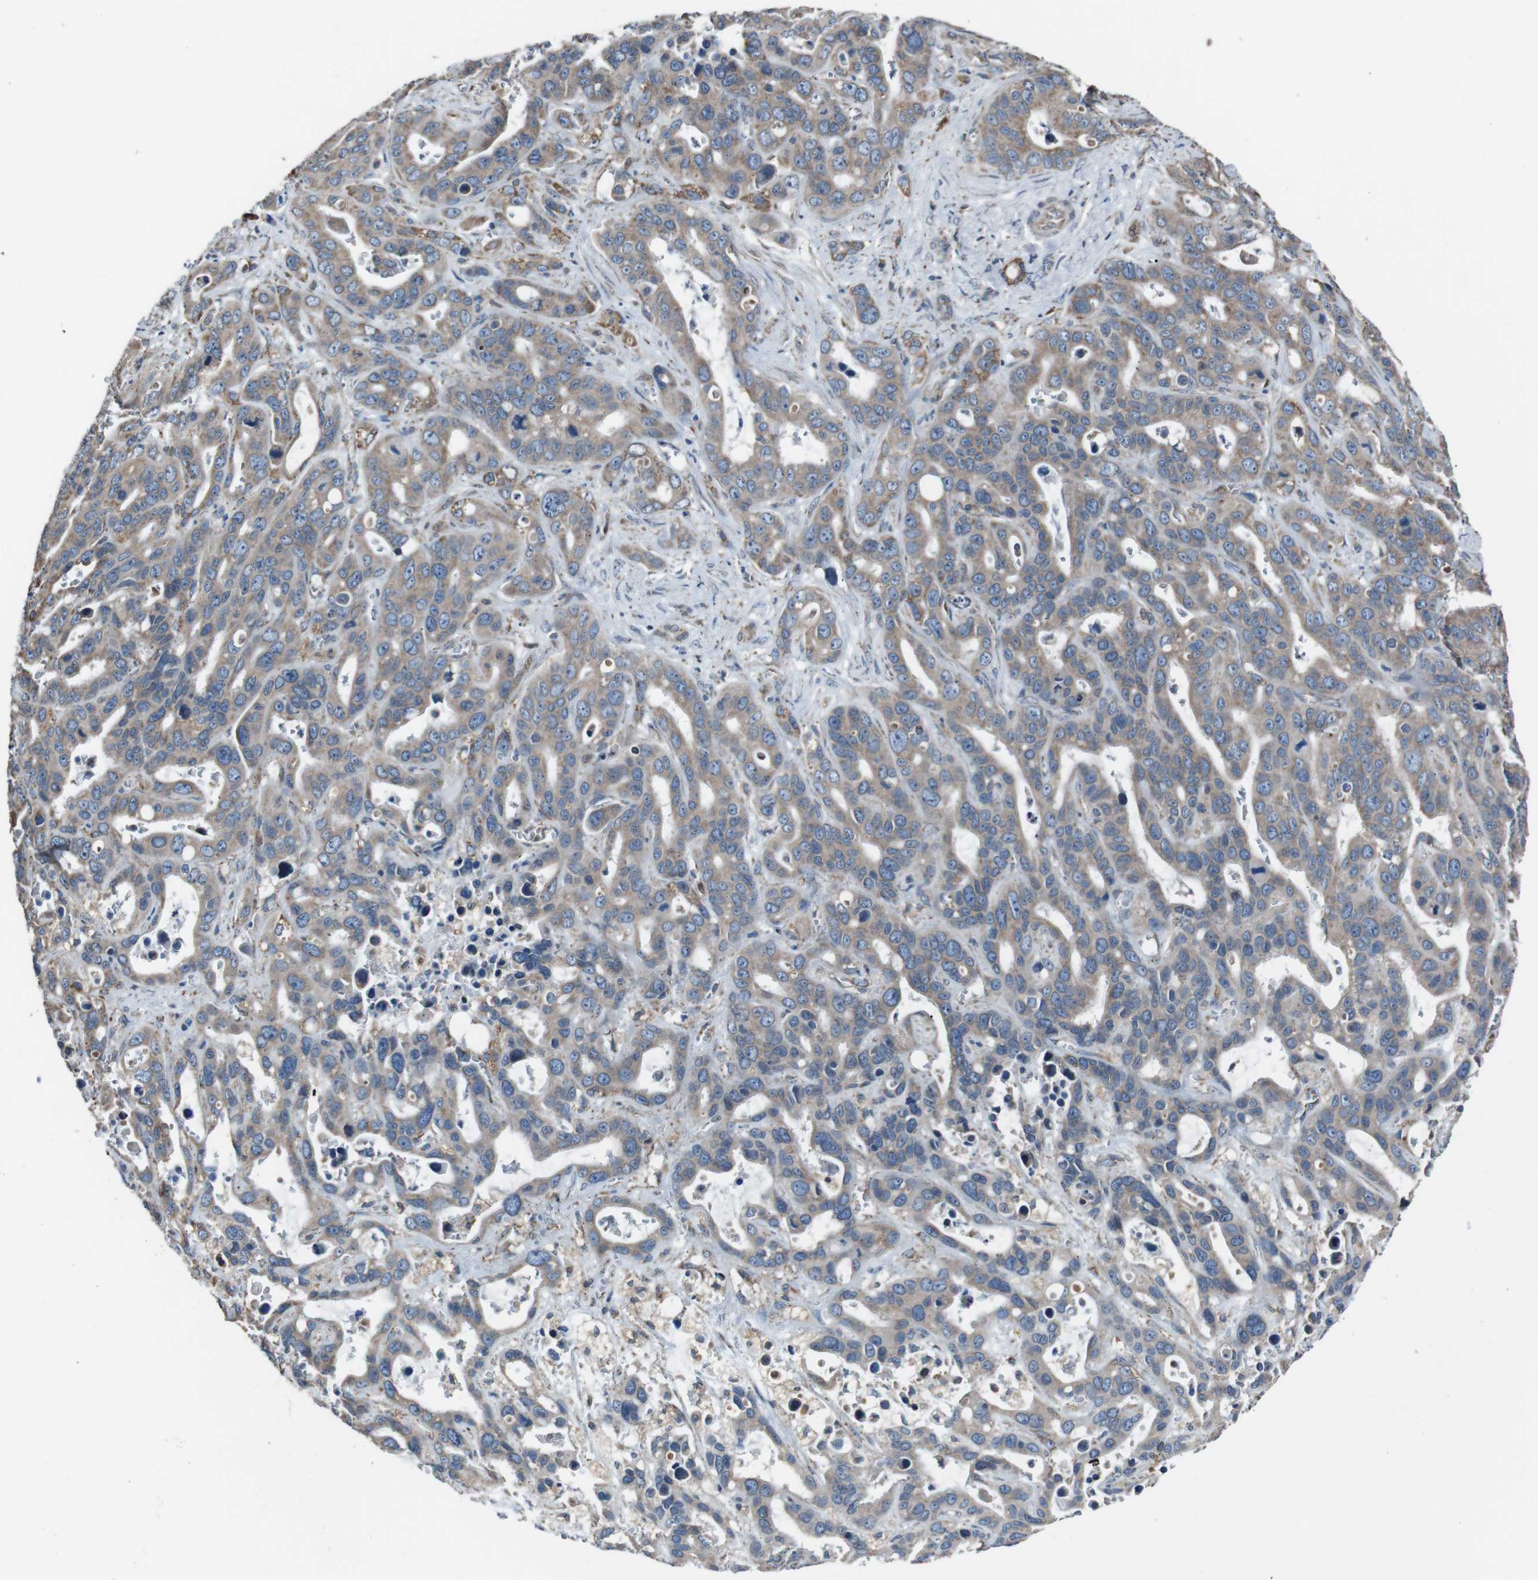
{"staining": {"intensity": "weak", "quantity": ">75%", "location": "cytoplasmic/membranous"}, "tissue": "liver cancer", "cell_type": "Tumor cells", "image_type": "cancer", "snomed": [{"axis": "morphology", "description": "Cholangiocarcinoma"}, {"axis": "topography", "description": "Liver"}], "caption": "Tumor cells exhibit weak cytoplasmic/membranous expression in about >75% of cells in liver cholangiocarcinoma.", "gene": "CISD2", "patient": {"sex": "female", "age": 65}}